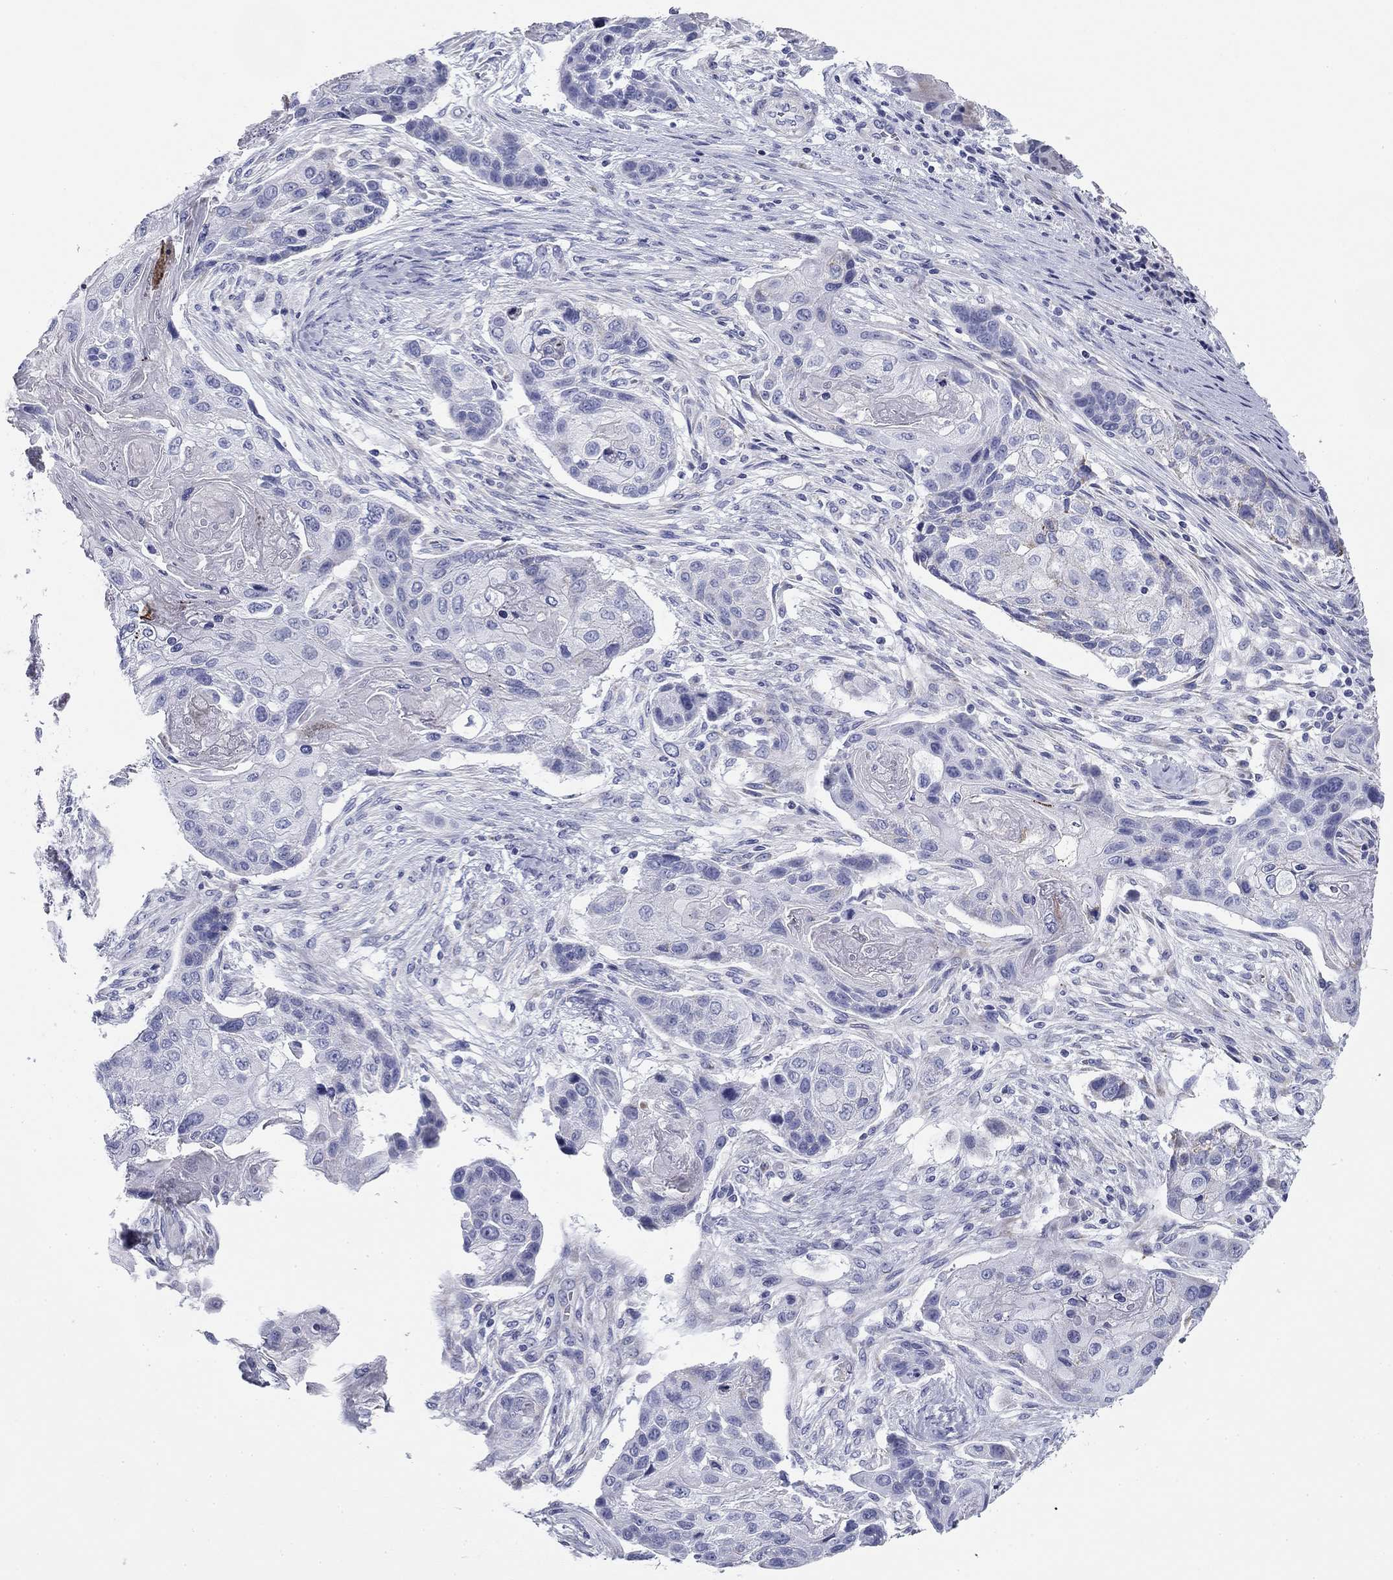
{"staining": {"intensity": "negative", "quantity": "none", "location": "none"}, "tissue": "lung cancer", "cell_type": "Tumor cells", "image_type": "cancer", "snomed": [{"axis": "morphology", "description": "Normal tissue, NOS"}, {"axis": "morphology", "description": "Squamous cell carcinoma, NOS"}, {"axis": "topography", "description": "Bronchus"}, {"axis": "topography", "description": "Lung"}], "caption": "A histopathology image of human squamous cell carcinoma (lung) is negative for staining in tumor cells.", "gene": "ZP2", "patient": {"sex": "male", "age": 69}}